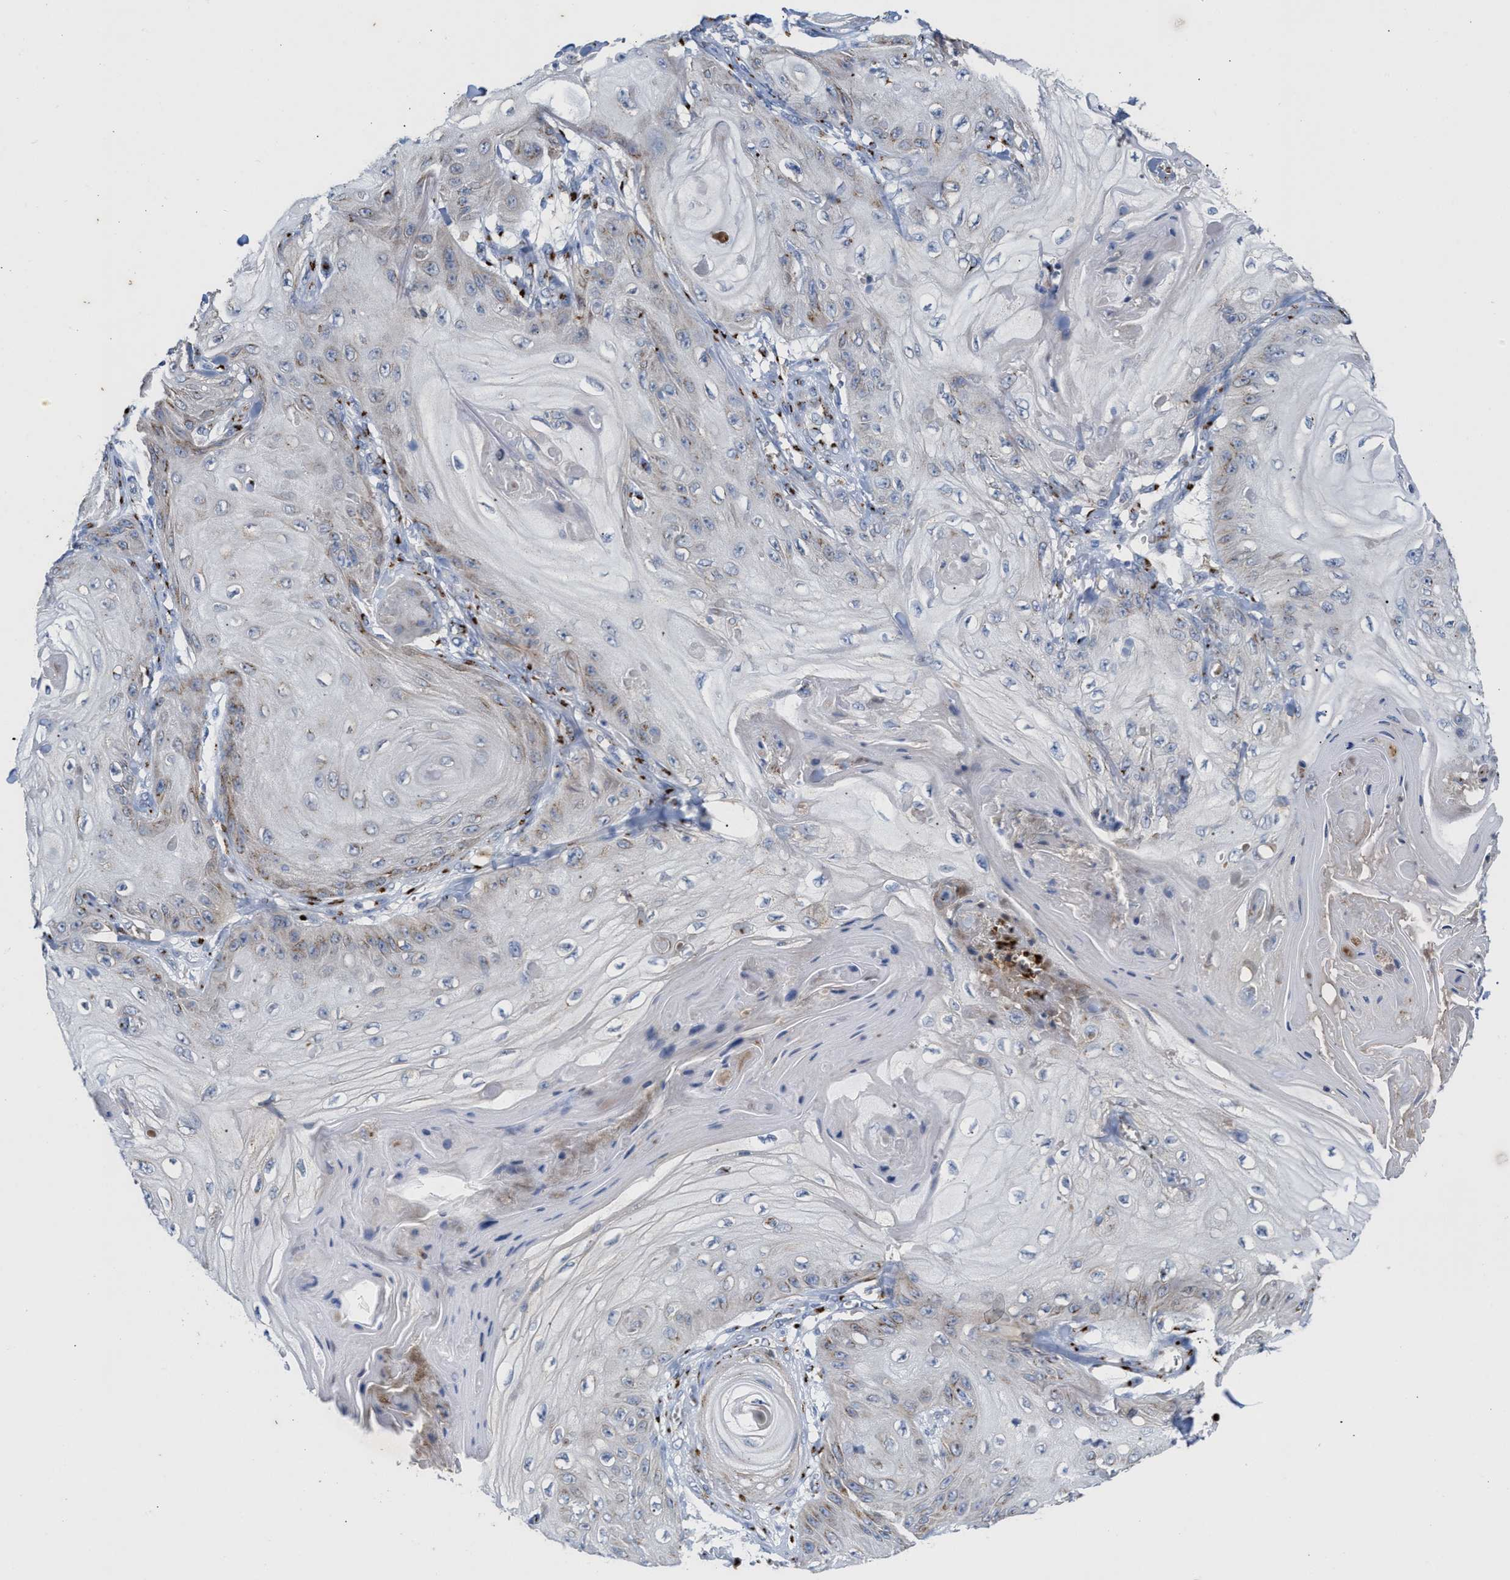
{"staining": {"intensity": "moderate", "quantity": "<25%", "location": "cytoplasmic/membranous"}, "tissue": "skin cancer", "cell_type": "Tumor cells", "image_type": "cancer", "snomed": [{"axis": "morphology", "description": "Squamous cell carcinoma, NOS"}, {"axis": "topography", "description": "Skin"}], "caption": "A histopathology image of squamous cell carcinoma (skin) stained for a protein reveals moderate cytoplasmic/membranous brown staining in tumor cells.", "gene": "CCL2", "patient": {"sex": "male", "age": 74}}